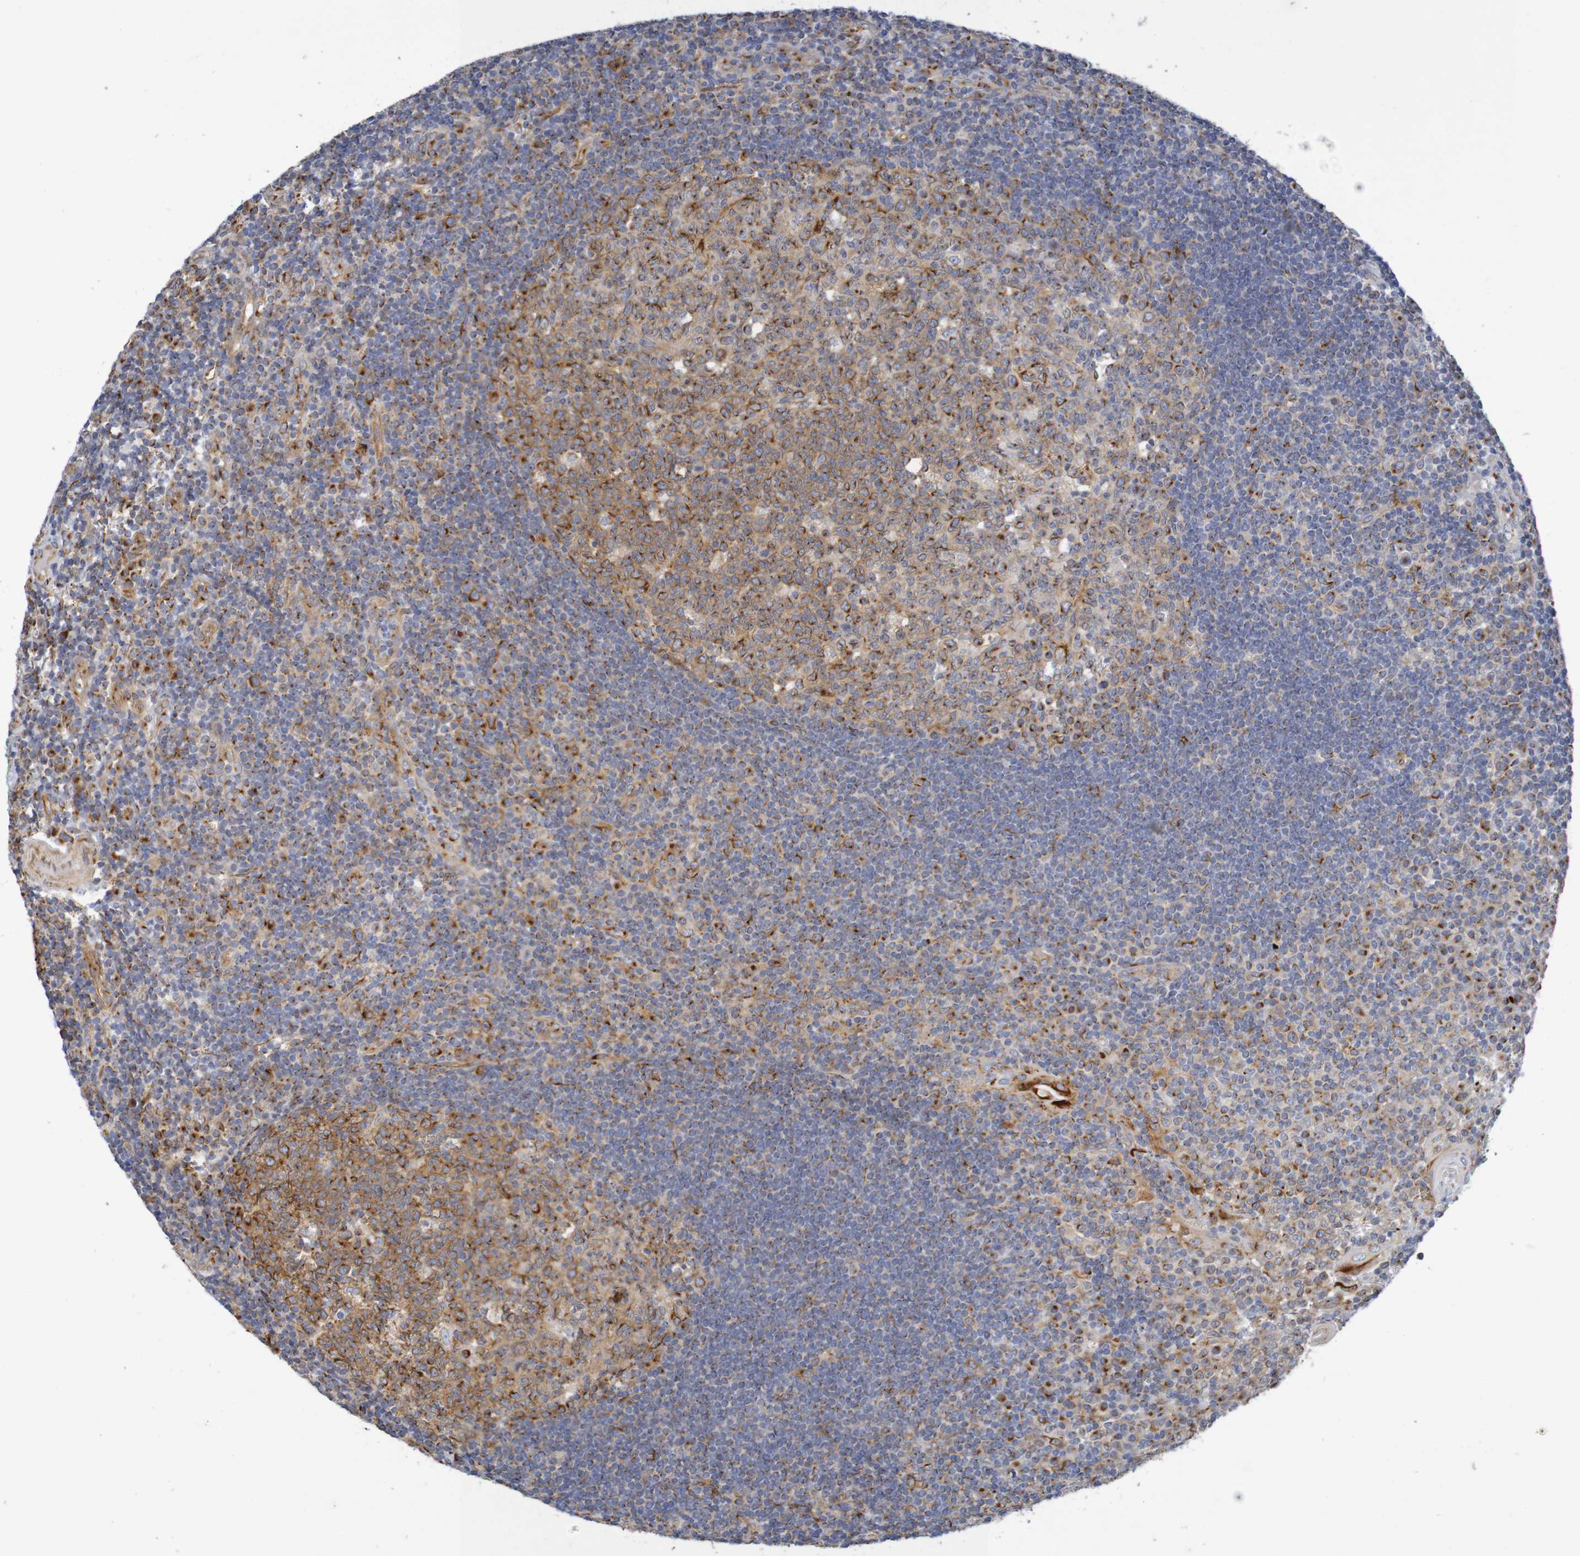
{"staining": {"intensity": "moderate", "quantity": ">75%", "location": "cytoplasmic/membranous"}, "tissue": "tonsil", "cell_type": "Germinal center cells", "image_type": "normal", "snomed": [{"axis": "morphology", "description": "Normal tissue, NOS"}, {"axis": "topography", "description": "Tonsil"}], "caption": "The micrograph demonstrates immunohistochemical staining of benign tonsil. There is moderate cytoplasmic/membranous staining is present in about >75% of germinal center cells.", "gene": "DCP2", "patient": {"sex": "female", "age": 40}}